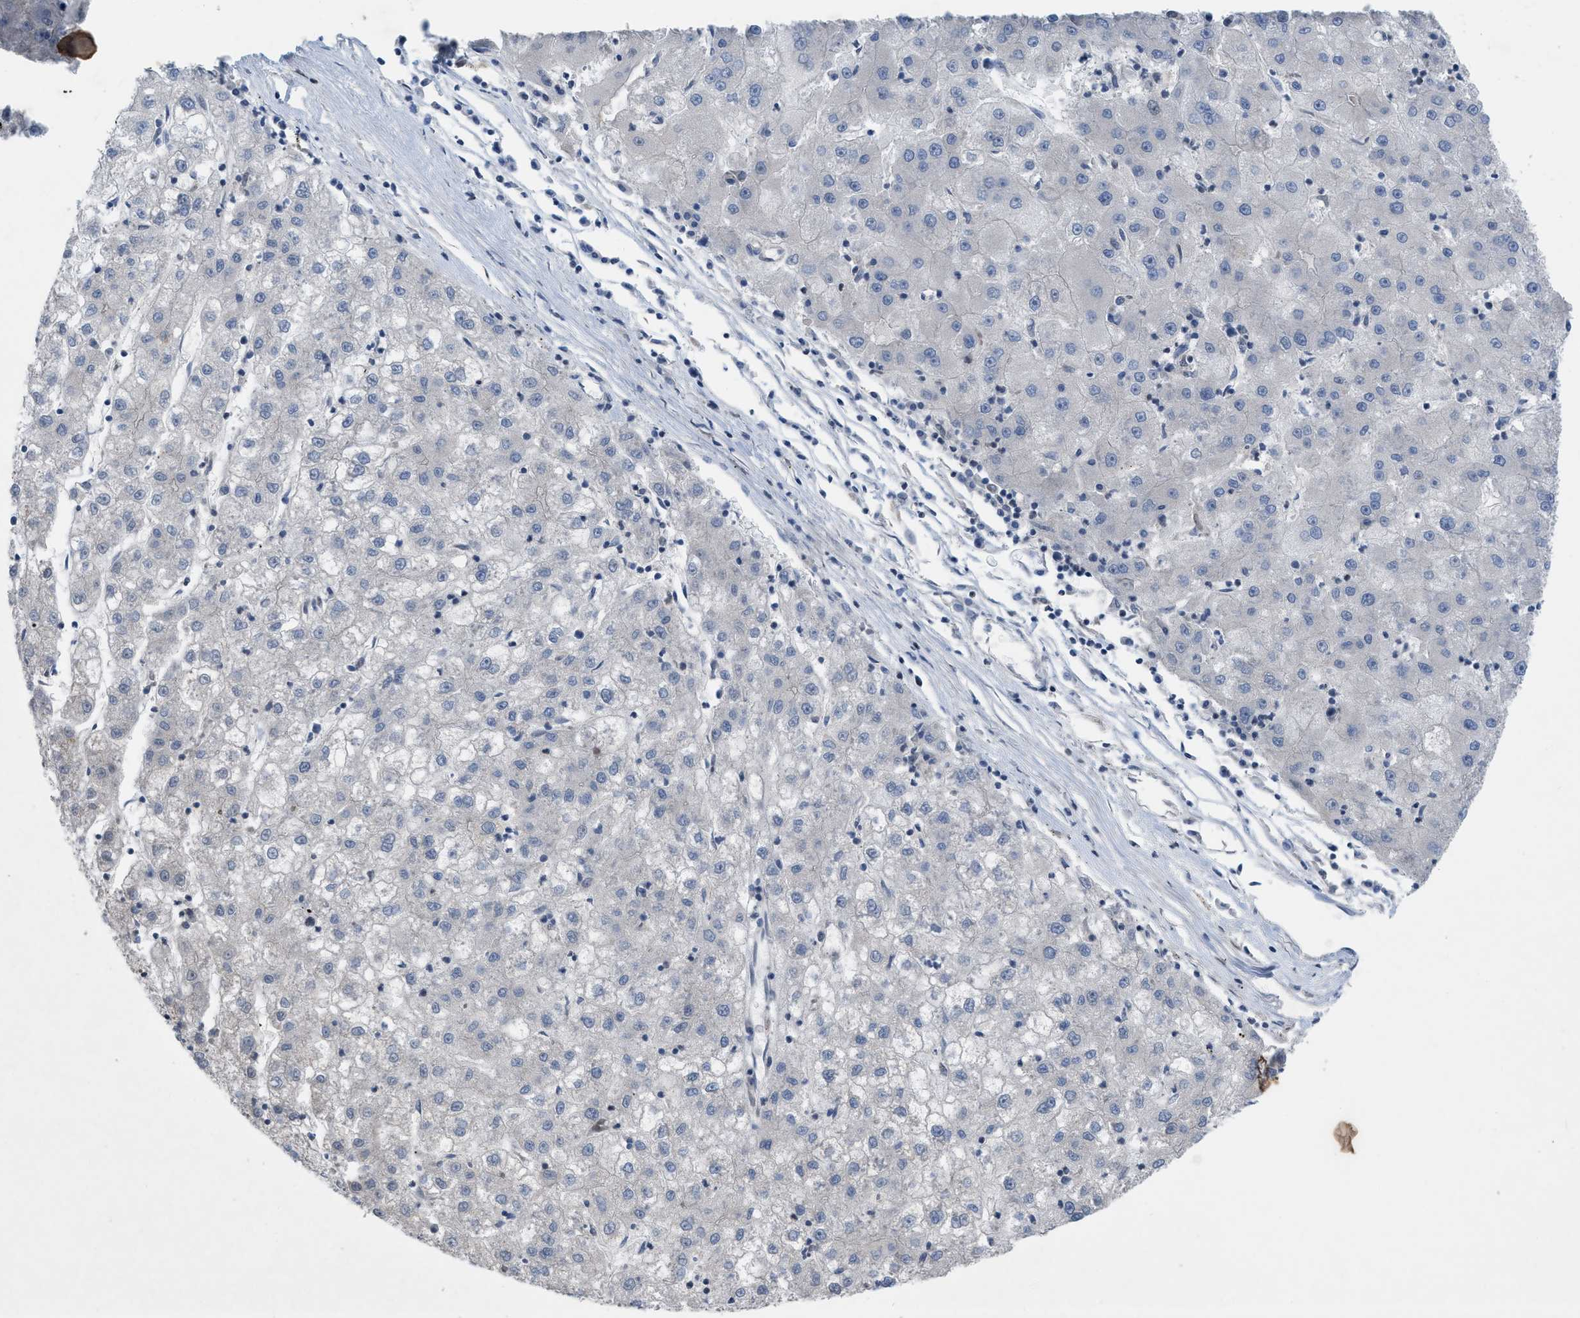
{"staining": {"intensity": "negative", "quantity": "none", "location": "none"}, "tissue": "liver cancer", "cell_type": "Tumor cells", "image_type": "cancer", "snomed": [{"axis": "morphology", "description": "Carcinoma, Hepatocellular, NOS"}, {"axis": "topography", "description": "Liver"}], "caption": "An immunohistochemistry micrograph of liver cancer (hepatocellular carcinoma) is shown. There is no staining in tumor cells of liver cancer (hepatocellular carcinoma).", "gene": "NDEL1", "patient": {"sex": "male", "age": 72}}